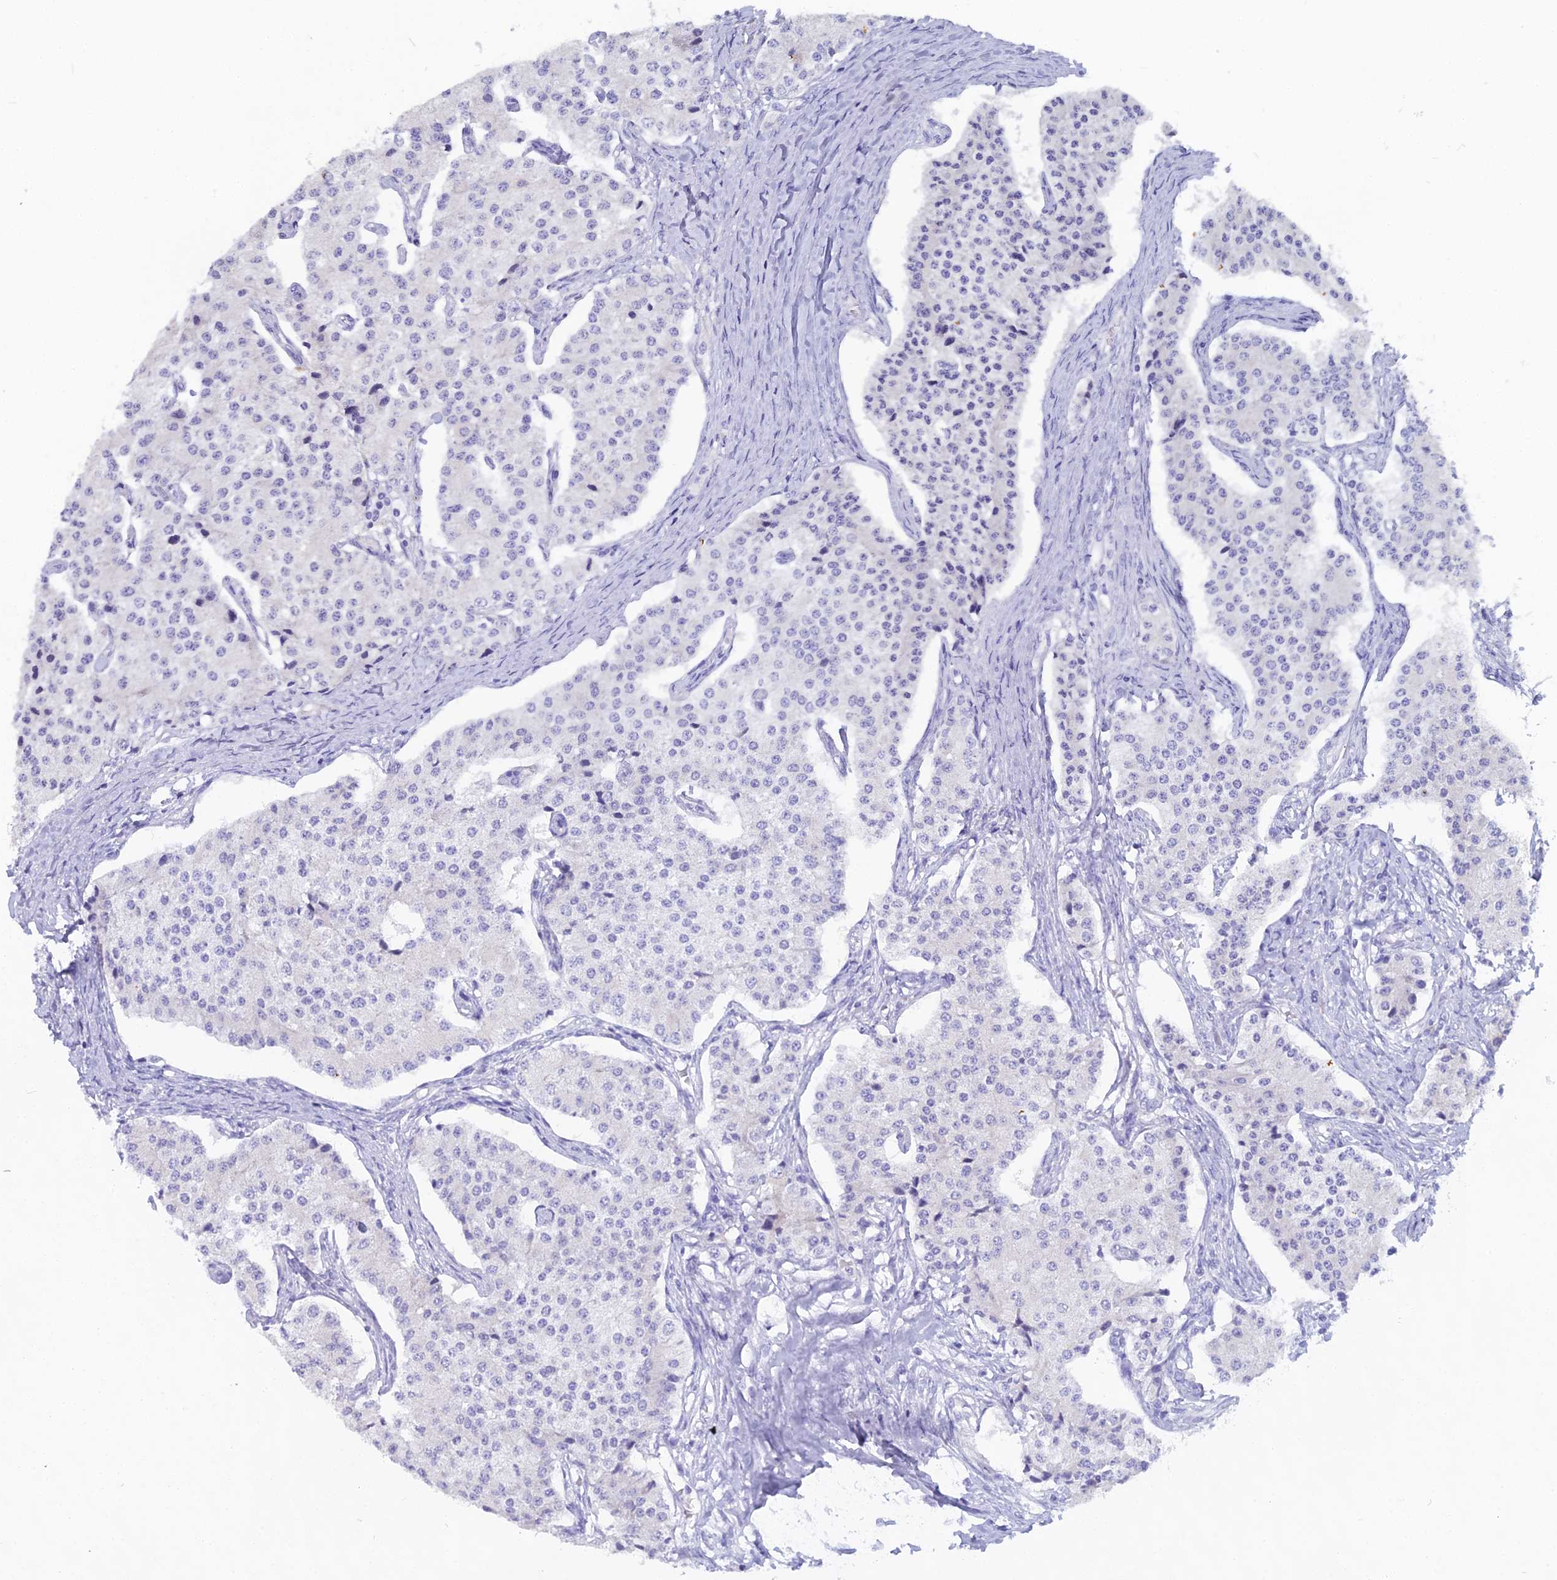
{"staining": {"intensity": "negative", "quantity": "none", "location": "none"}, "tissue": "carcinoid", "cell_type": "Tumor cells", "image_type": "cancer", "snomed": [{"axis": "morphology", "description": "Carcinoid, malignant, NOS"}, {"axis": "topography", "description": "Colon"}], "caption": "Malignant carcinoid was stained to show a protein in brown. There is no significant expression in tumor cells. Nuclei are stained in blue.", "gene": "CGB2", "patient": {"sex": "female", "age": 52}}